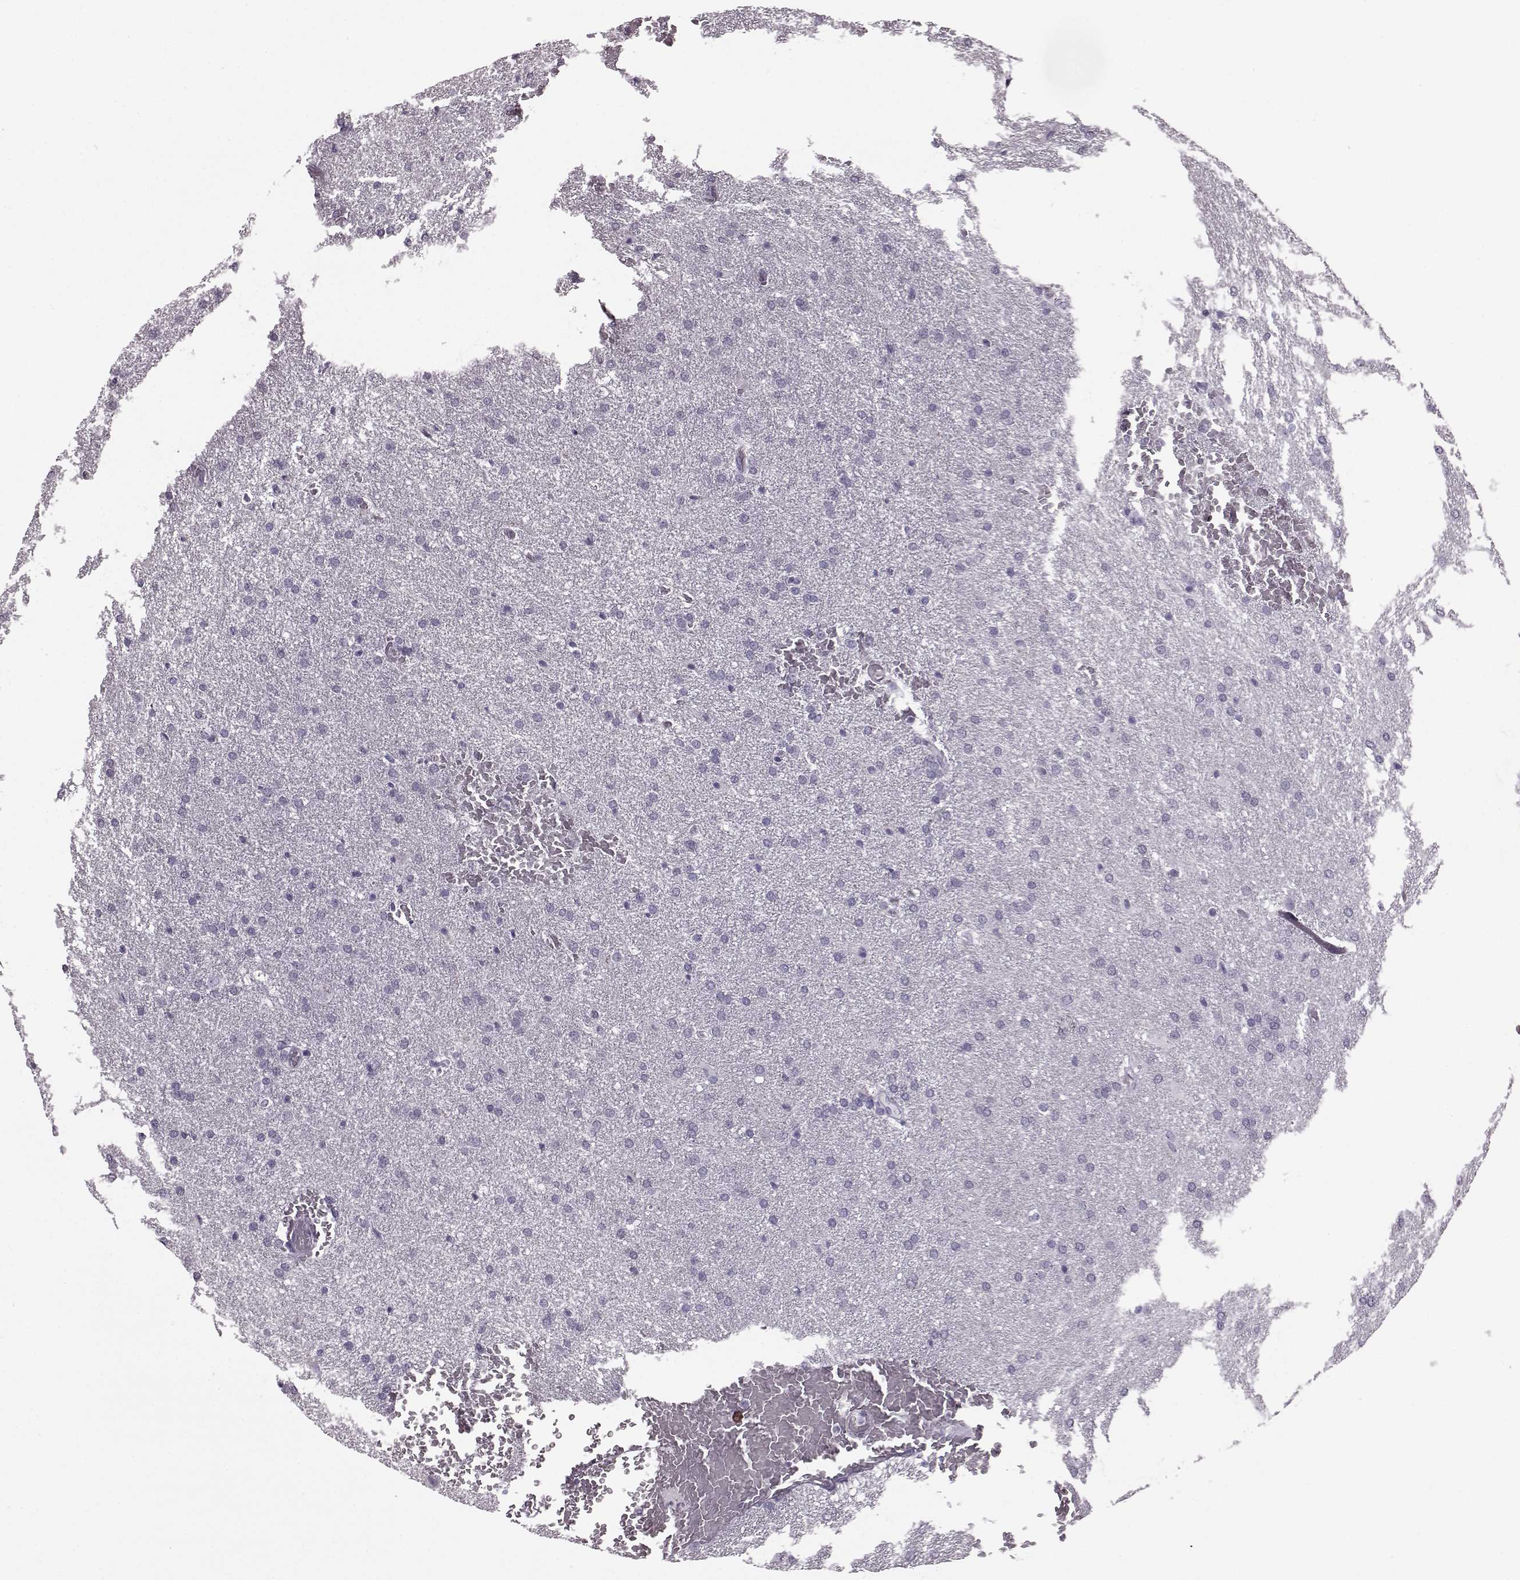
{"staining": {"intensity": "negative", "quantity": "none", "location": "none"}, "tissue": "glioma", "cell_type": "Tumor cells", "image_type": "cancer", "snomed": [{"axis": "morphology", "description": "Glioma, malignant, High grade"}, {"axis": "topography", "description": "Brain"}], "caption": "Glioma was stained to show a protein in brown. There is no significant positivity in tumor cells.", "gene": "JSRP1", "patient": {"sex": "male", "age": 68}}